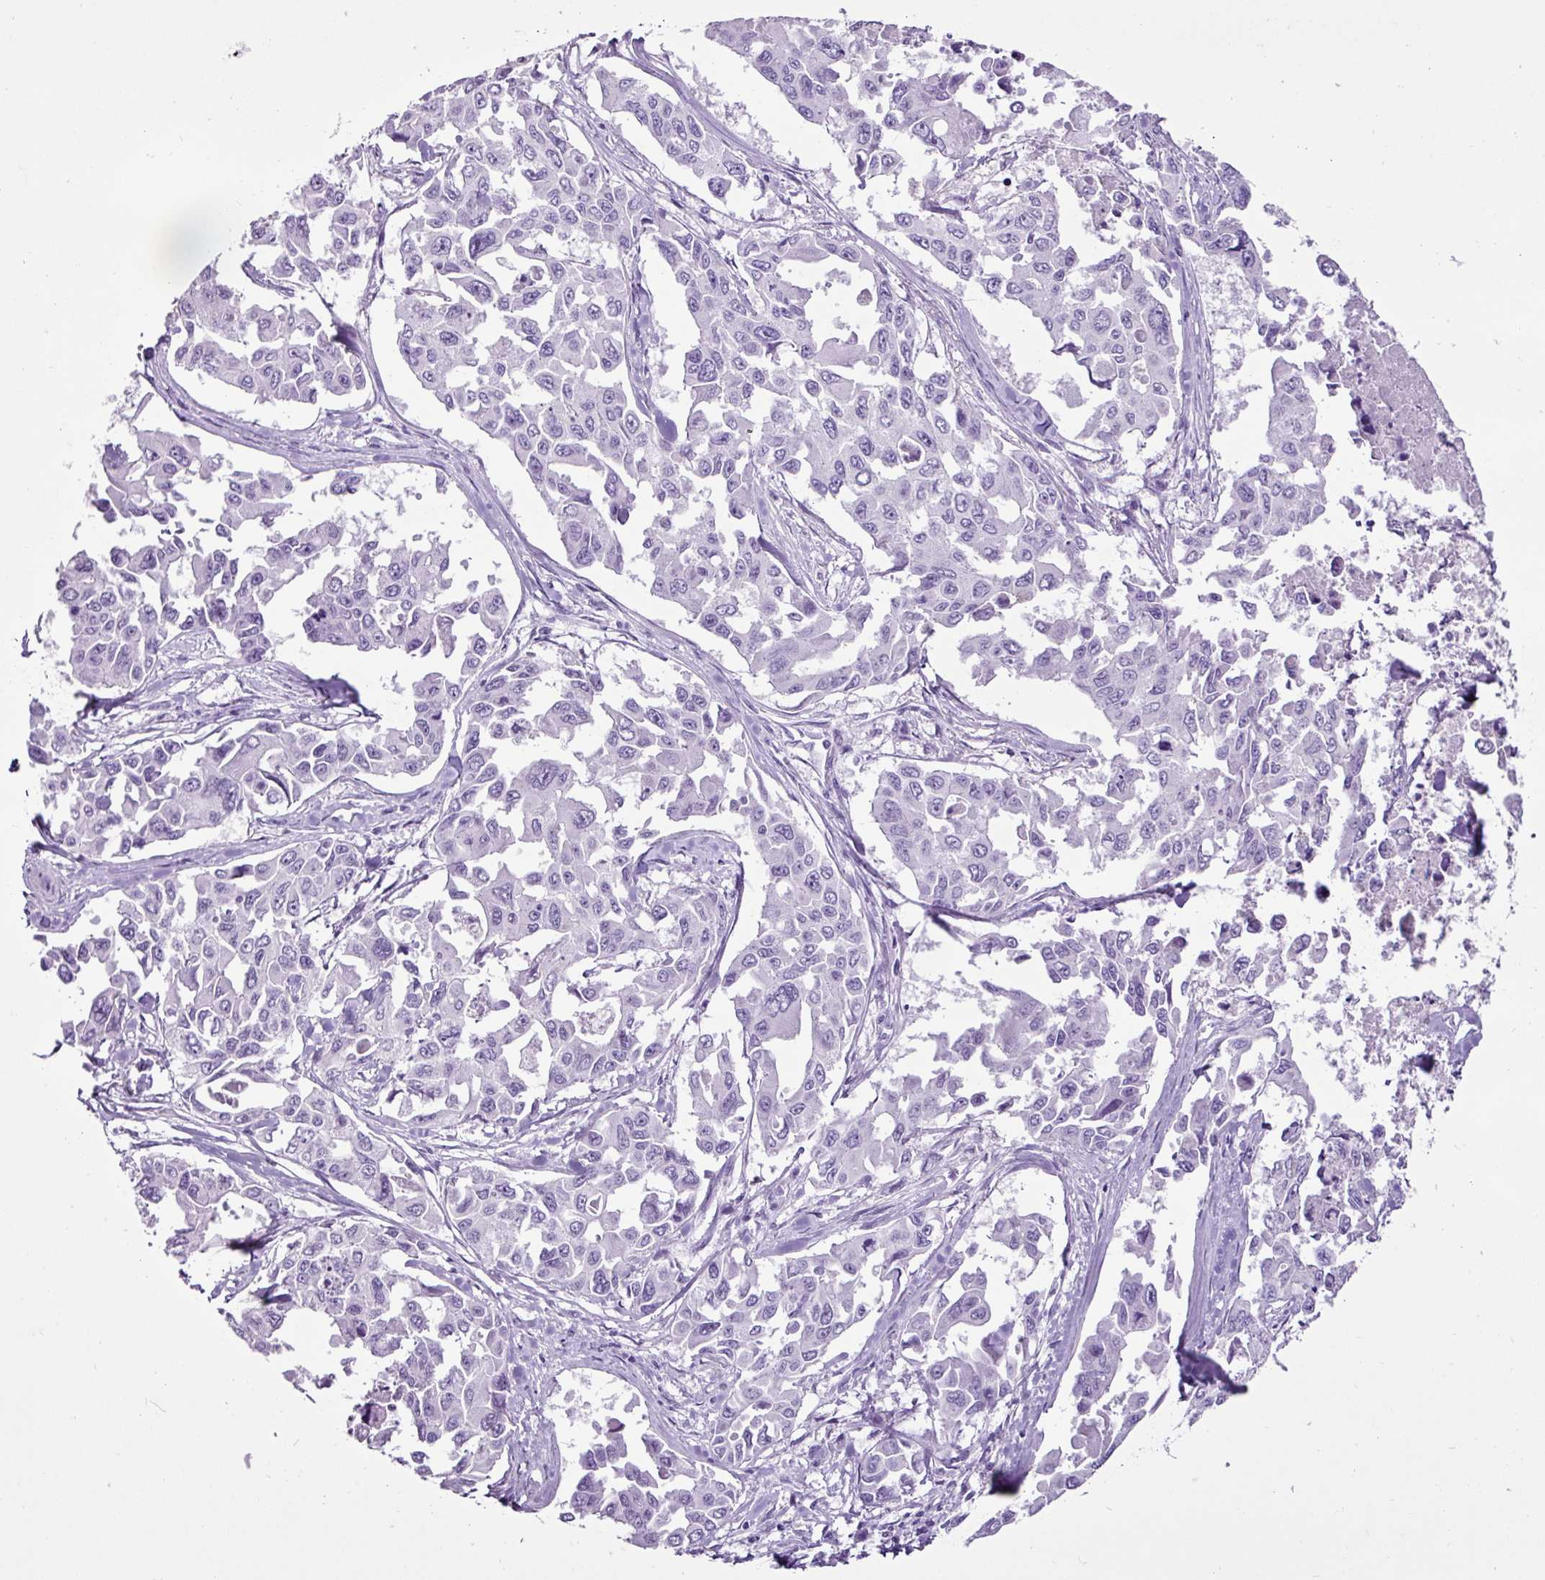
{"staining": {"intensity": "negative", "quantity": "none", "location": "none"}, "tissue": "lung cancer", "cell_type": "Tumor cells", "image_type": "cancer", "snomed": [{"axis": "morphology", "description": "Adenocarcinoma, NOS"}, {"axis": "topography", "description": "Lung"}], "caption": "An image of human lung cancer is negative for staining in tumor cells.", "gene": "PGR", "patient": {"sex": "male", "age": 64}}